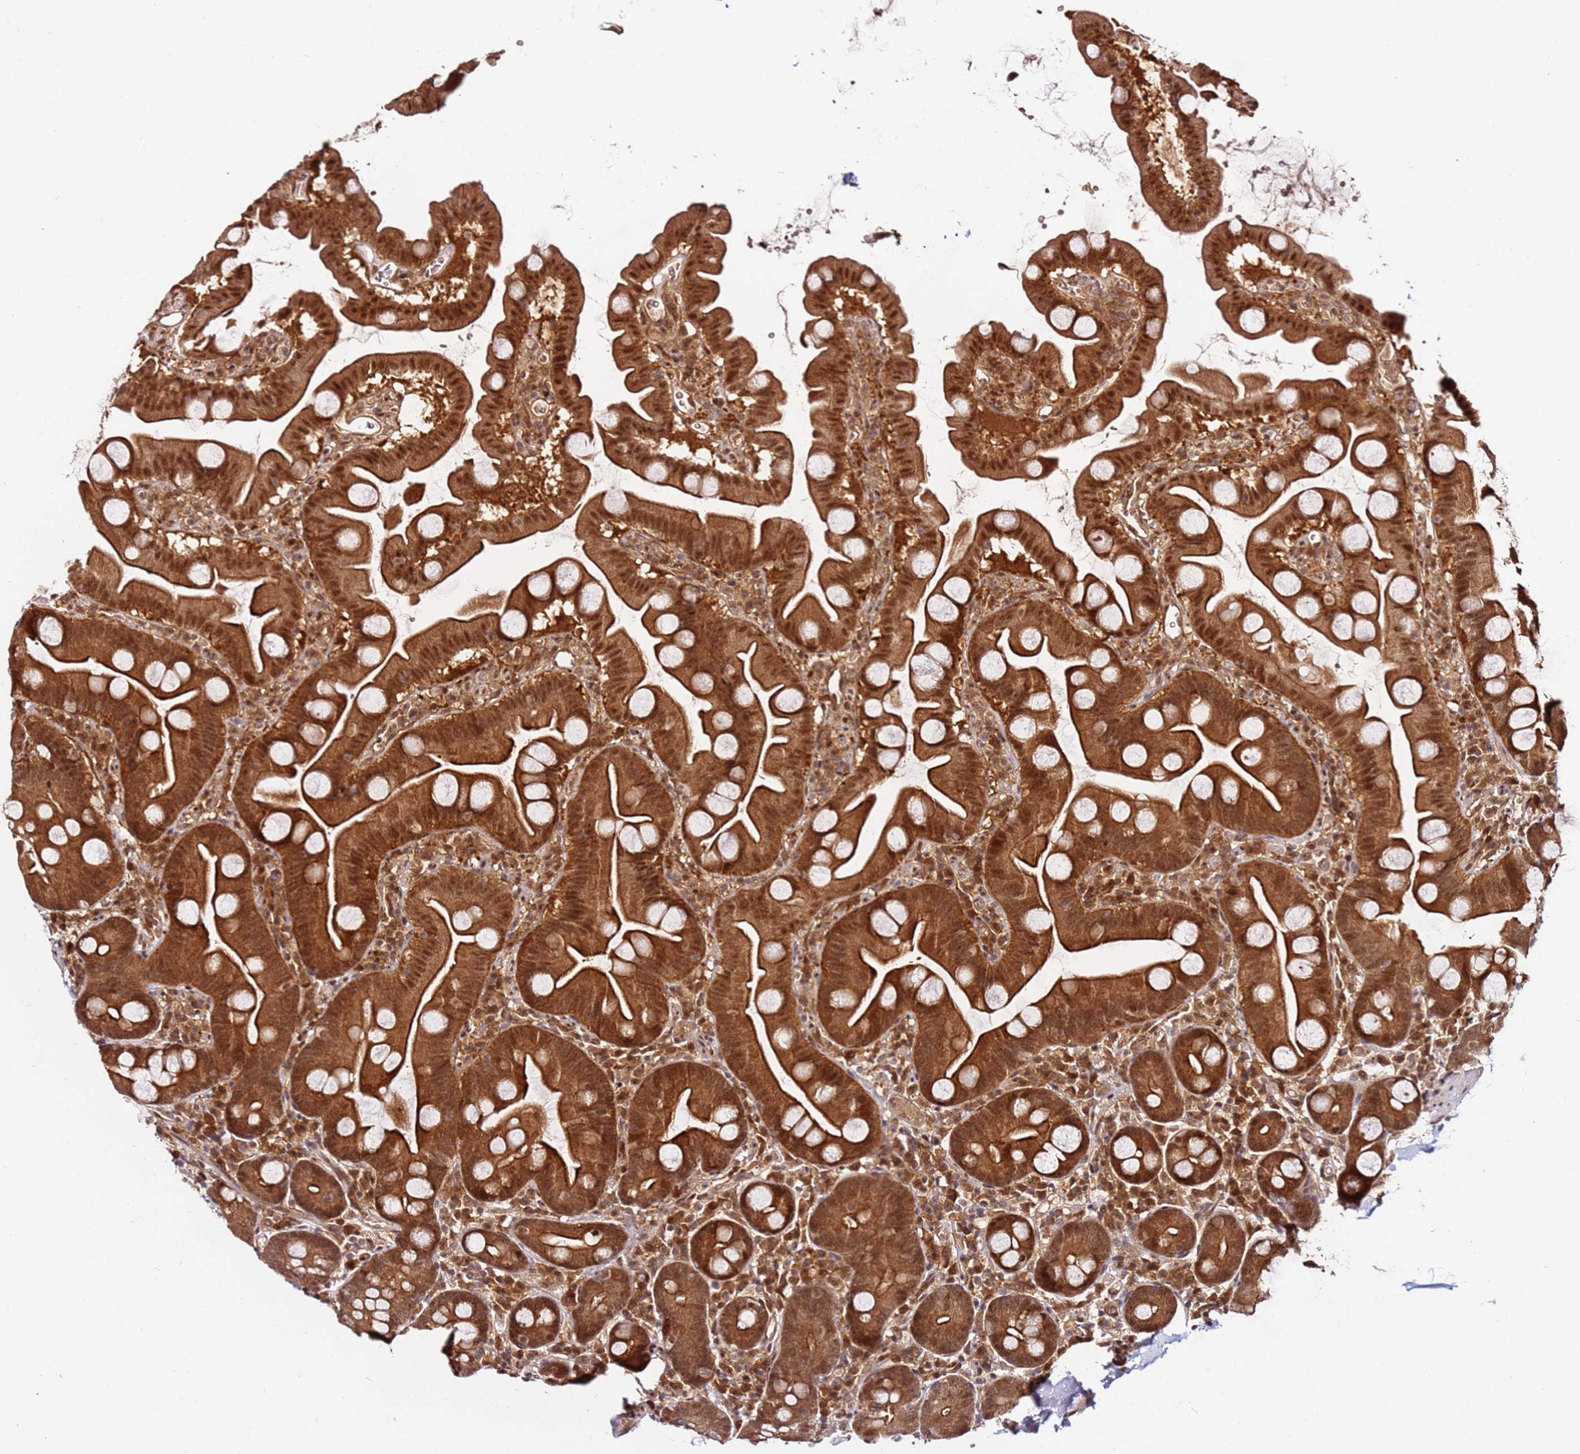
{"staining": {"intensity": "strong", "quantity": ">75%", "location": "cytoplasmic/membranous,nuclear"}, "tissue": "small intestine", "cell_type": "Glandular cells", "image_type": "normal", "snomed": [{"axis": "morphology", "description": "Normal tissue, NOS"}, {"axis": "topography", "description": "Small intestine"}], "caption": "Immunohistochemistry image of benign small intestine: human small intestine stained using immunohistochemistry (IHC) reveals high levels of strong protein expression localized specifically in the cytoplasmic/membranous,nuclear of glandular cells, appearing as a cytoplasmic/membranous,nuclear brown color.", "gene": "RGS18", "patient": {"sex": "female", "age": 68}}